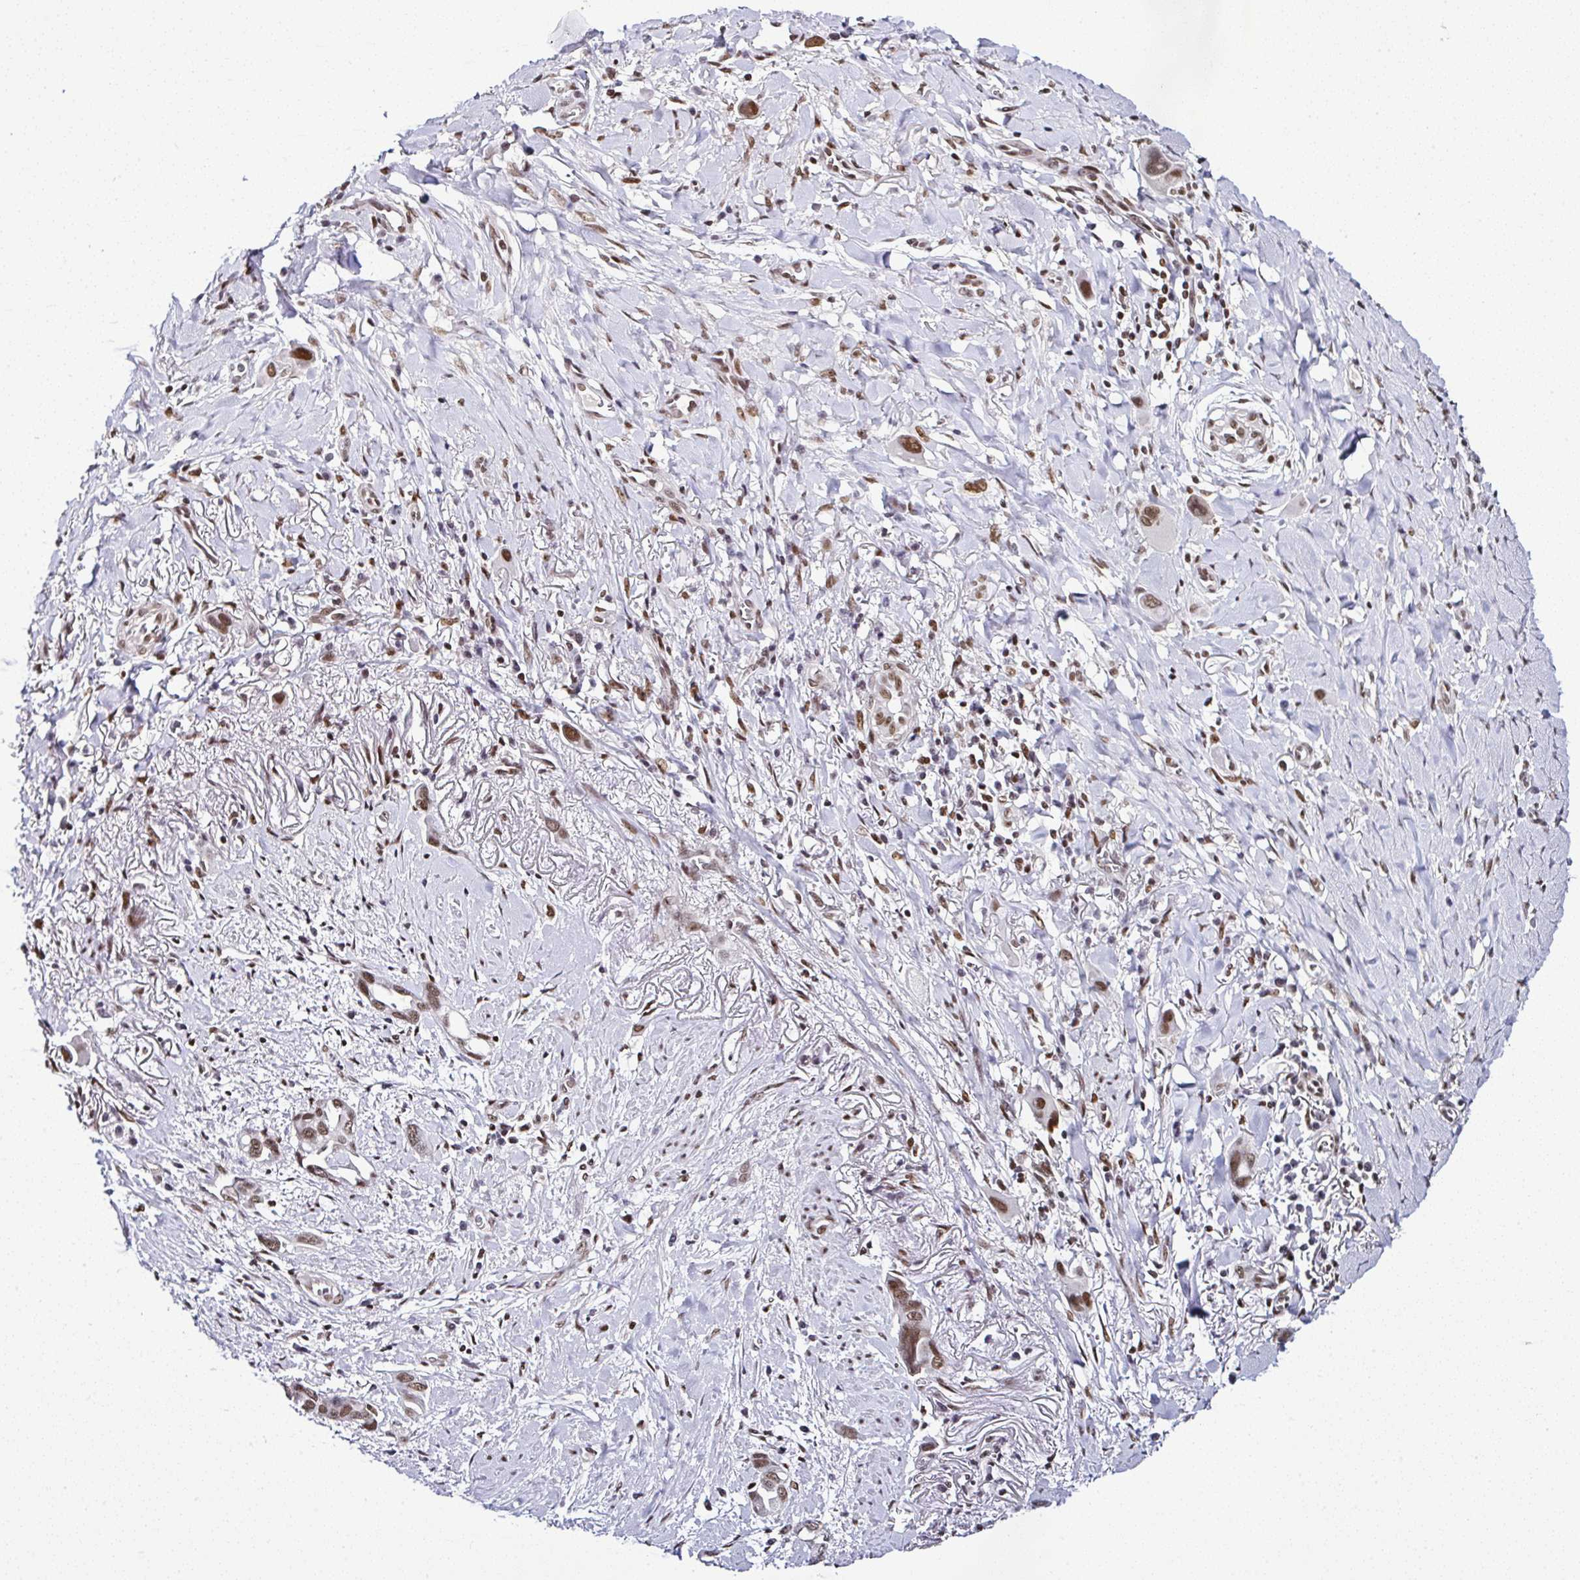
{"staining": {"intensity": "moderate", "quantity": ">75%", "location": "nuclear"}, "tissue": "lung cancer", "cell_type": "Tumor cells", "image_type": "cancer", "snomed": [{"axis": "morphology", "description": "Adenocarcinoma, NOS"}, {"axis": "topography", "description": "Lung"}], "caption": "The micrograph reveals immunohistochemical staining of lung adenocarcinoma. There is moderate nuclear expression is appreciated in approximately >75% of tumor cells. Immunohistochemistry (ihc) stains the protein in brown and the nuclei are stained blue.", "gene": "DR1", "patient": {"sex": "male", "age": 76}}